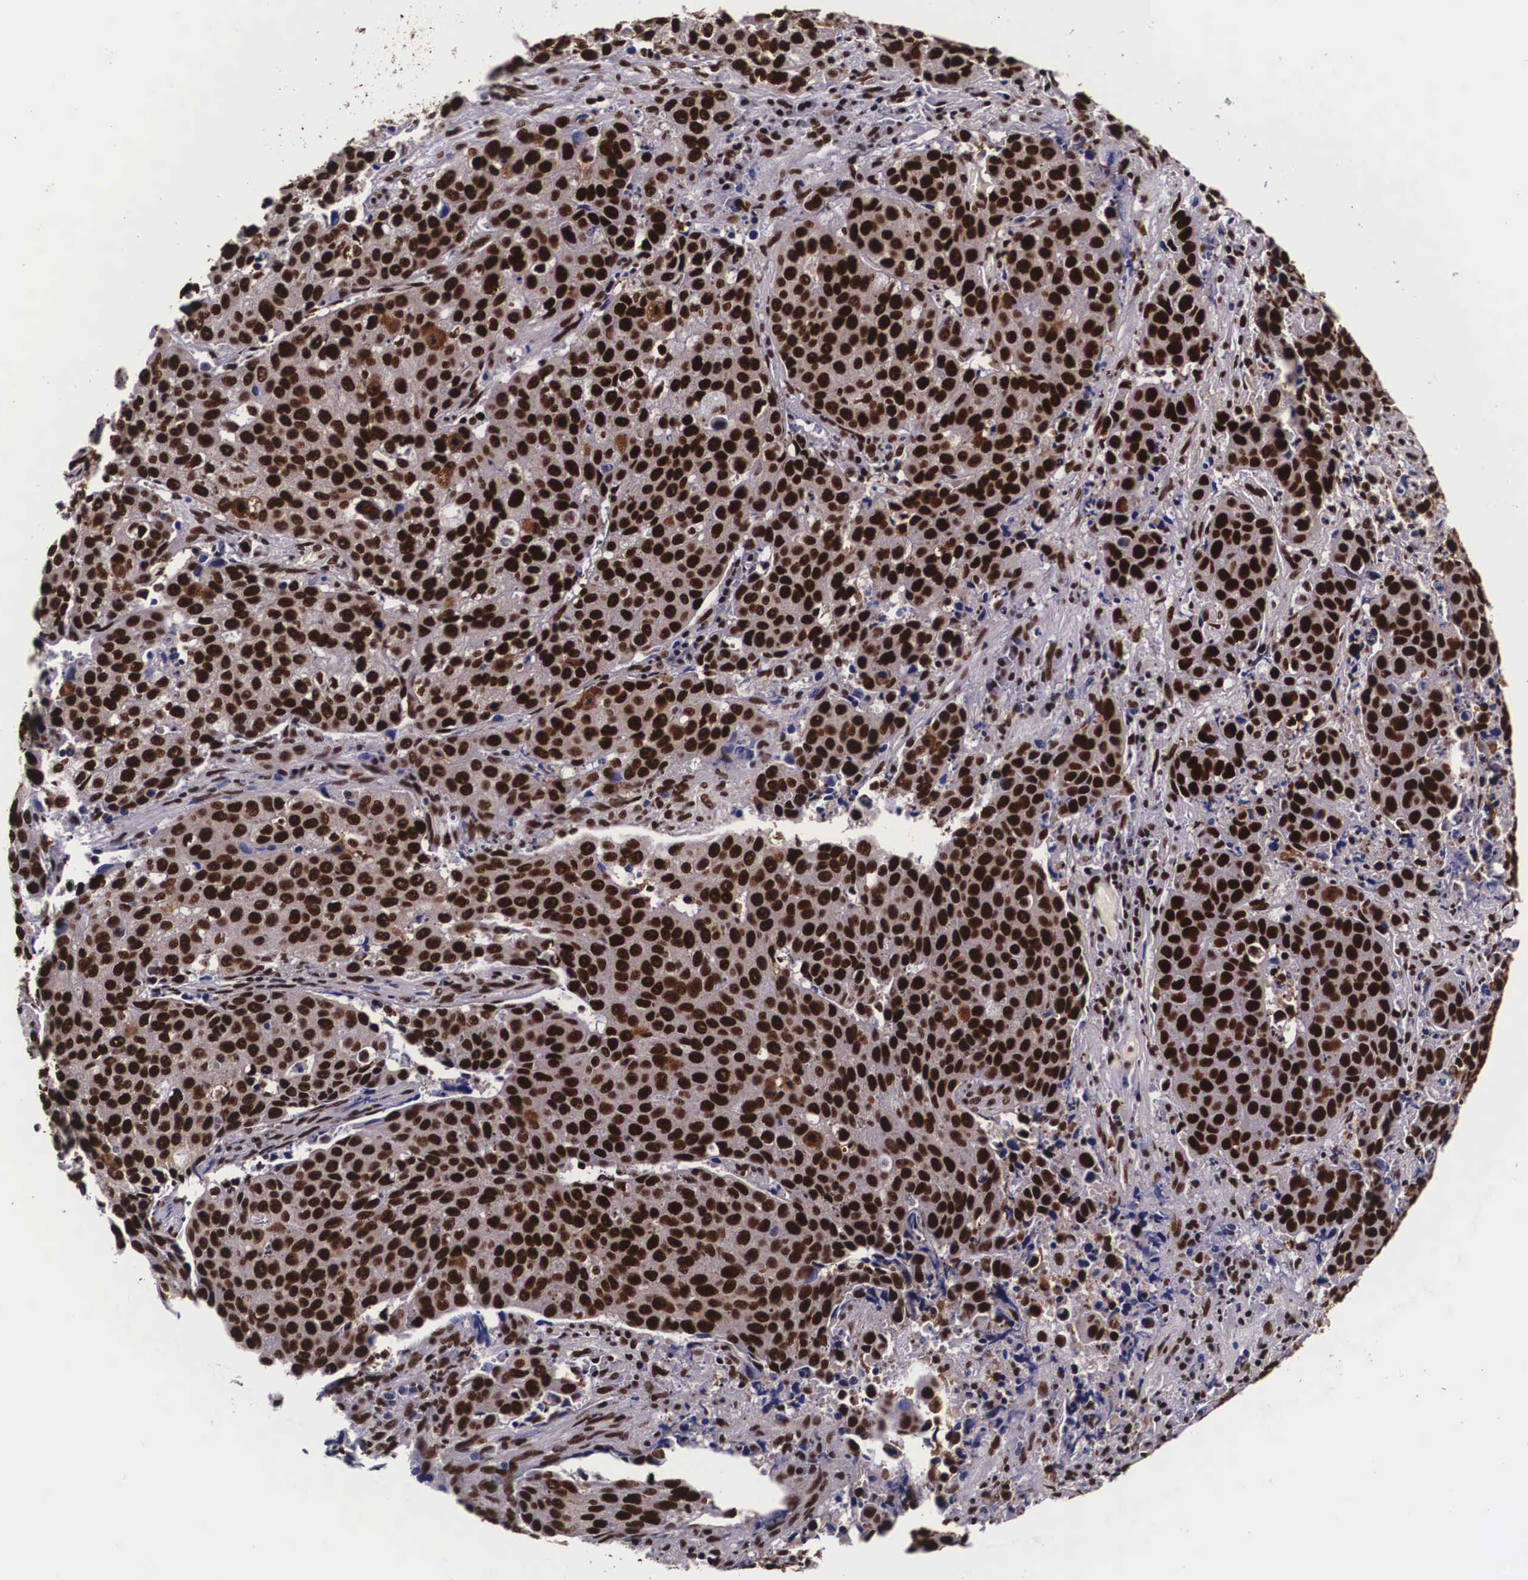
{"staining": {"intensity": "strong", "quantity": ">75%", "location": "cytoplasmic/membranous,nuclear"}, "tissue": "cervical cancer", "cell_type": "Tumor cells", "image_type": "cancer", "snomed": [{"axis": "morphology", "description": "Squamous cell carcinoma, NOS"}, {"axis": "topography", "description": "Cervix"}], "caption": "A brown stain labels strong cytoplasmic/membranous and nuclear positivity of a protein in cervical squamous cell carcinoma tumor cells.", "gene": "PABPN1", "patient": {"sex": "female", "age": 54}}